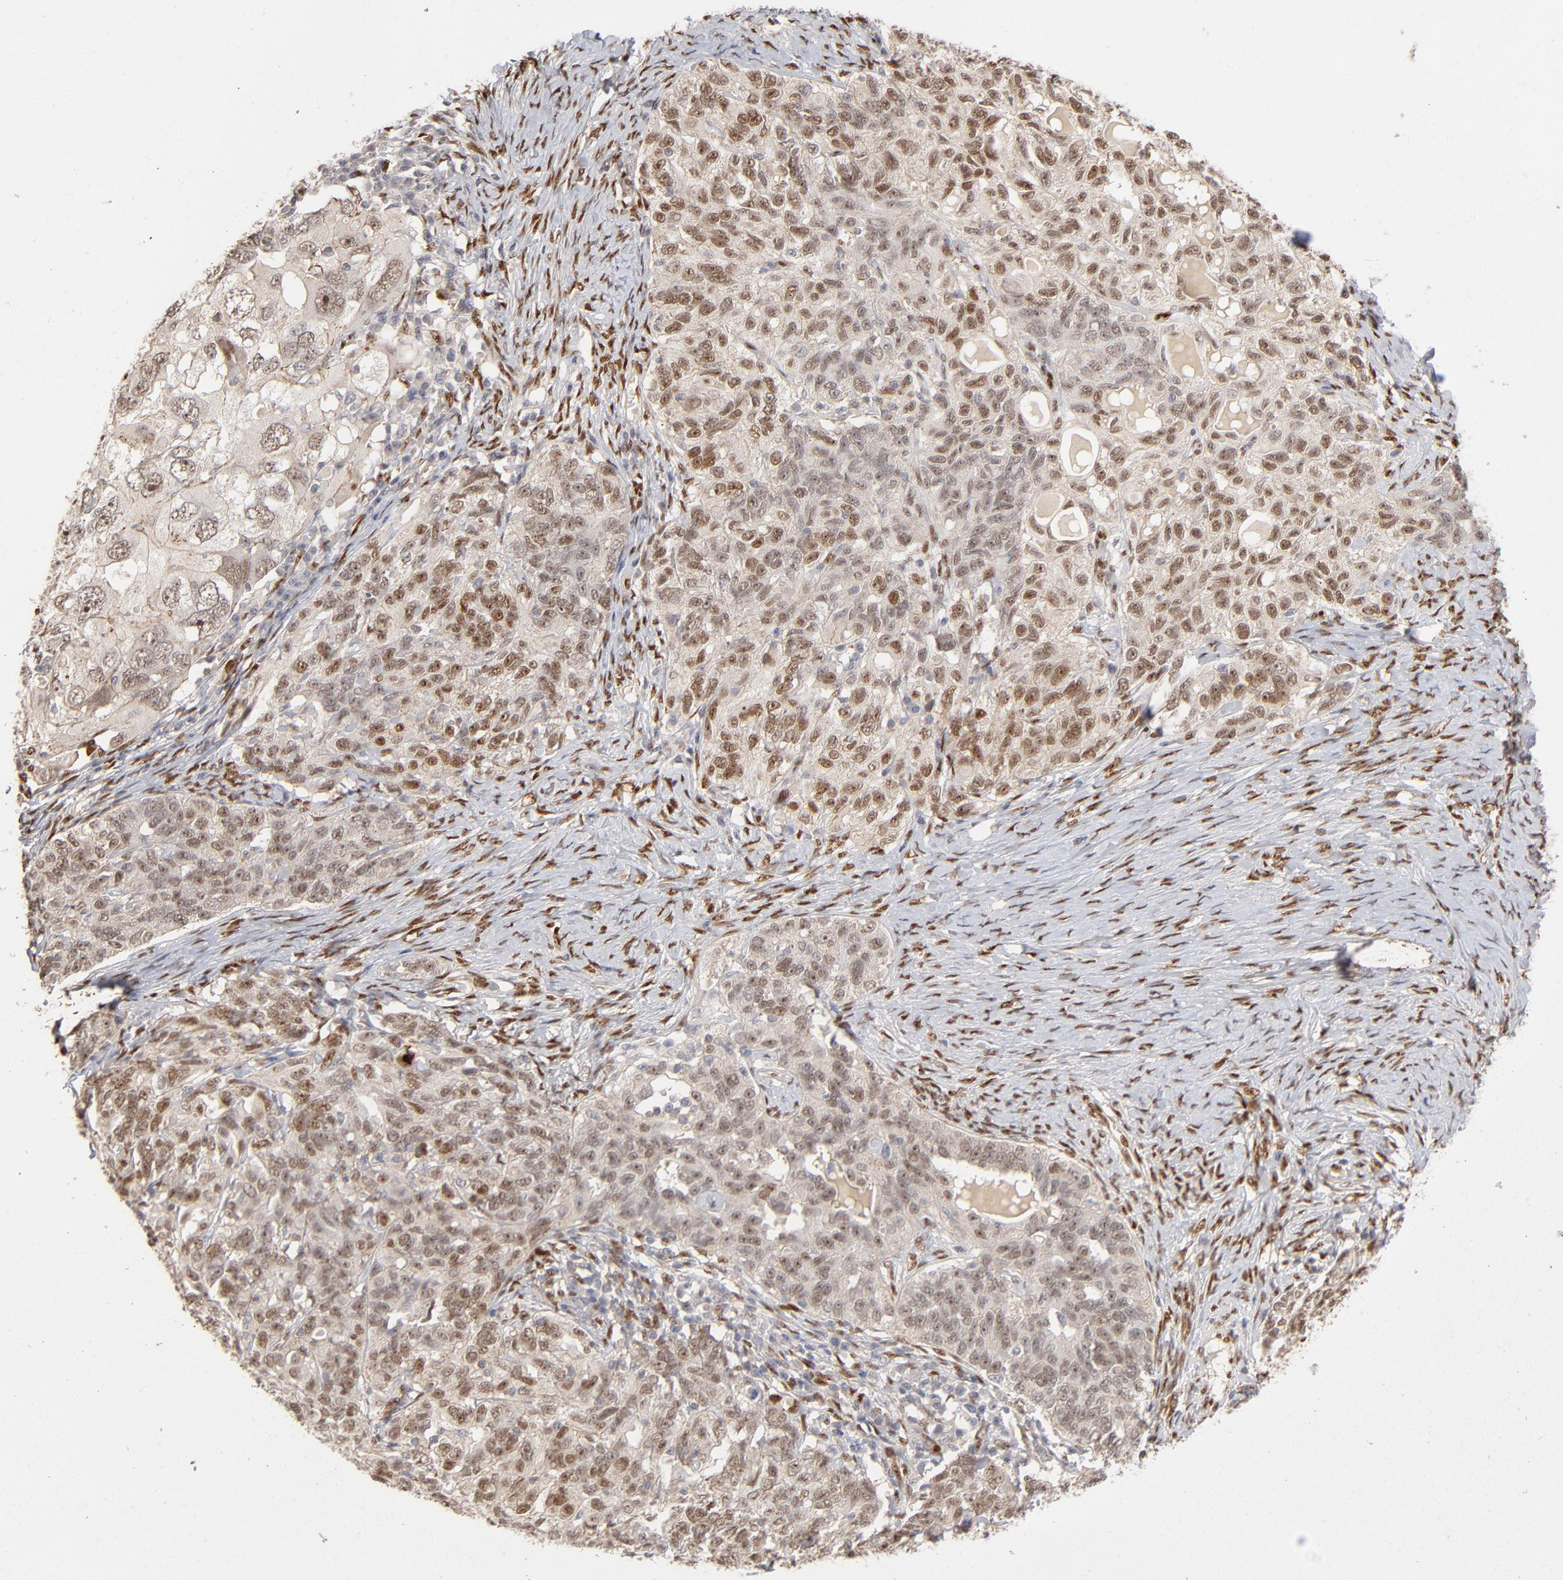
{"staining": {"intensity": "moderate", "quantity": ">75%", "location": "nuclear"}, "tissue": "ovarian cancer", "cell_type": "Tumor cells", "image_type": "cancer", "snomed": [{"axis": "morphology", "description": "Cystadenocarcinoma, serous, NOS"}, {"axis": "topography", "description": "Ovary"}], "caption": "Protein staining shows moderate nuclear staining in approximately >75% of tumor cells in ovarian cancer (serous cystadenocarcinoma).", "gene": "NFIB", "patient": {"sex": "female", "age": 82}}